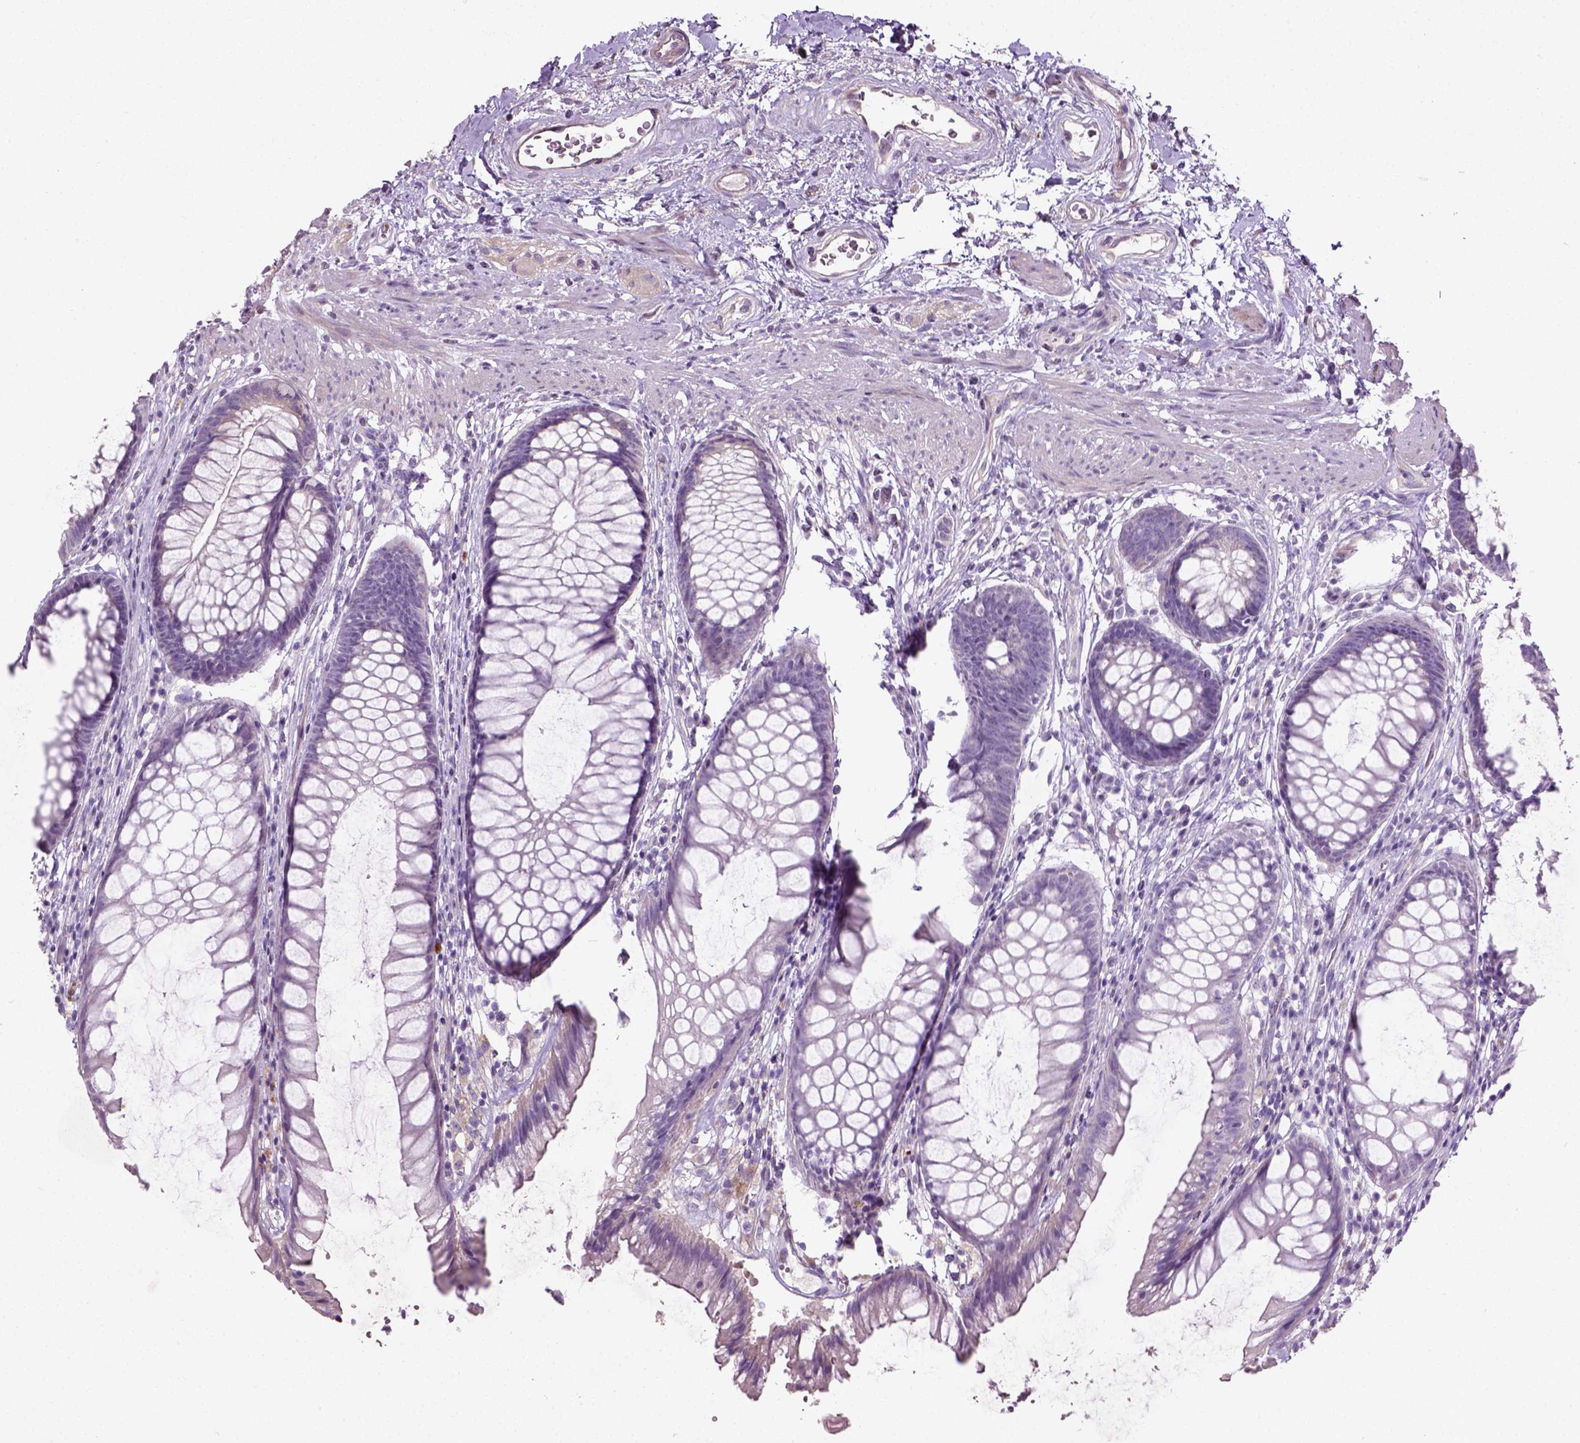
{"staining": {"intensity": "weak", "quantity": "<25%", "location": "cytoplasmic/membranous"}, "tissue": "rectum", "cell_type": "Glandular cells", "image_type": "normal", "snomed": [{"axis": "morphology", "description": "Normal tissue, NOS"}, {"axis": "topography", "description": "Smooth muscle"}, {"axis": "topography", "description": "Rectum"}], "caption": "Immunohistochemistry (IHC) image of benign rectum: rectum stained with DAB reveals no significant protein expression in glandular cells. Nuclei are stained in blue.", "gene": "PKP3", "patient": {"sex": "male", "age": 53}}